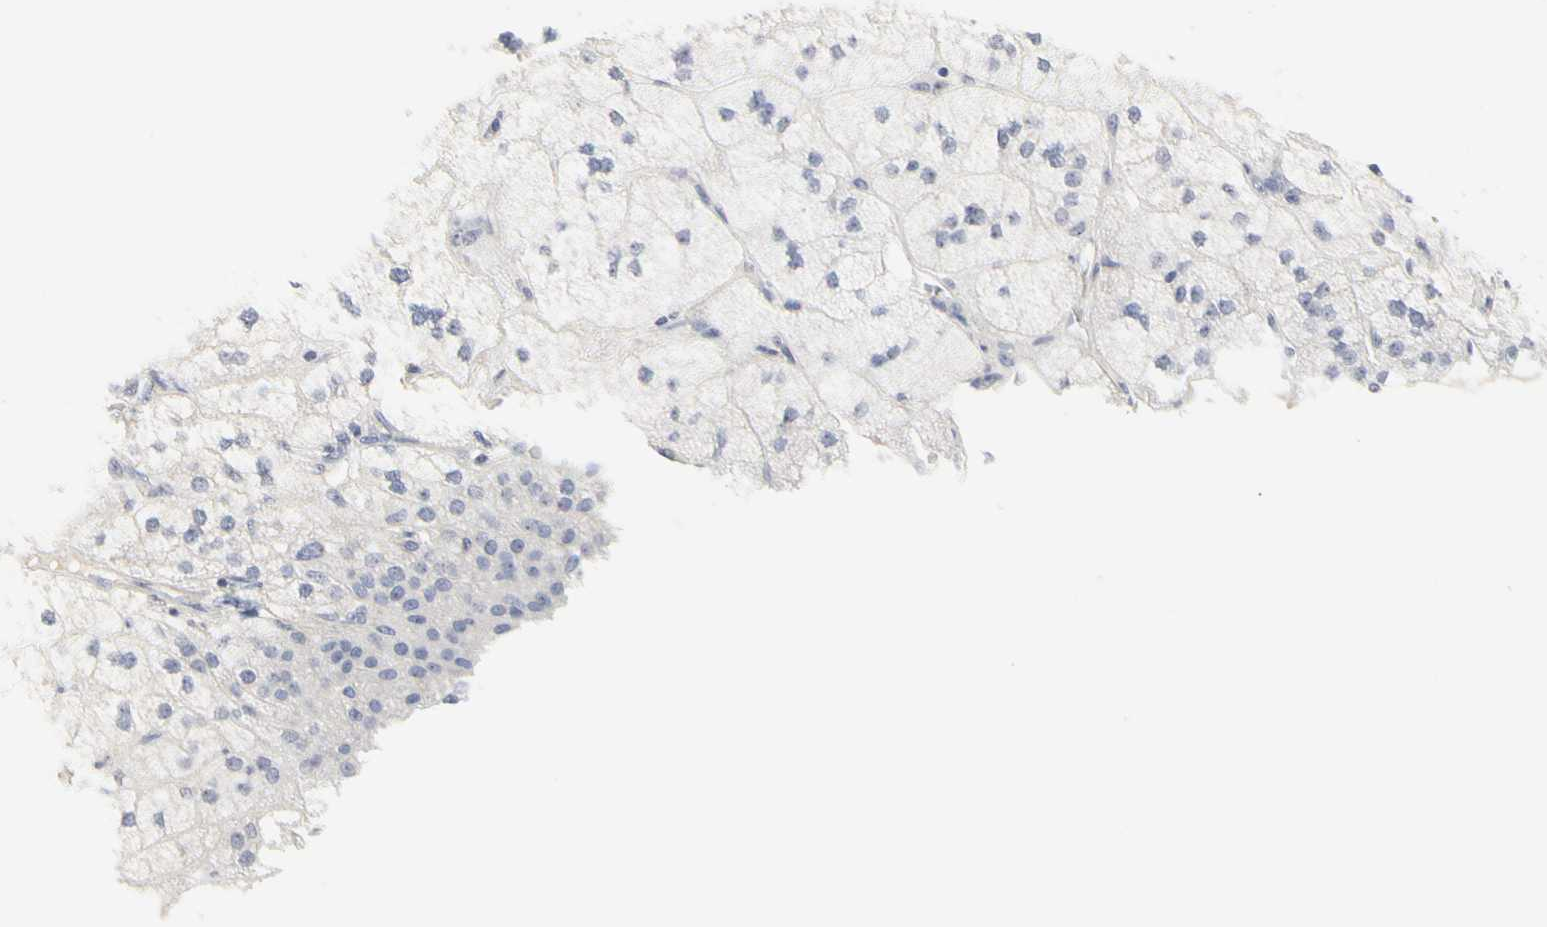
{"staining": {"intensity": "negative", "quantity": "none", "location": "none"}, "tissue": "adrenal gland", "cell_type": "Glandular cells", "image_type": "normal", "snomed": [{"axis": "morphology", "description": "Normal tissue, NOS"}, {"axis": "topography", "description": "Adrenal gland"}], "caption": "DAB immunohistochemical staining of benign human adrenal gland displays no significant expression in glandular cells. (Immunohistochemistry (ihc), brightfield microscopy, high magnification).", "gene": "SHANK2", "patient": {"sex": "female", "age": 60}}